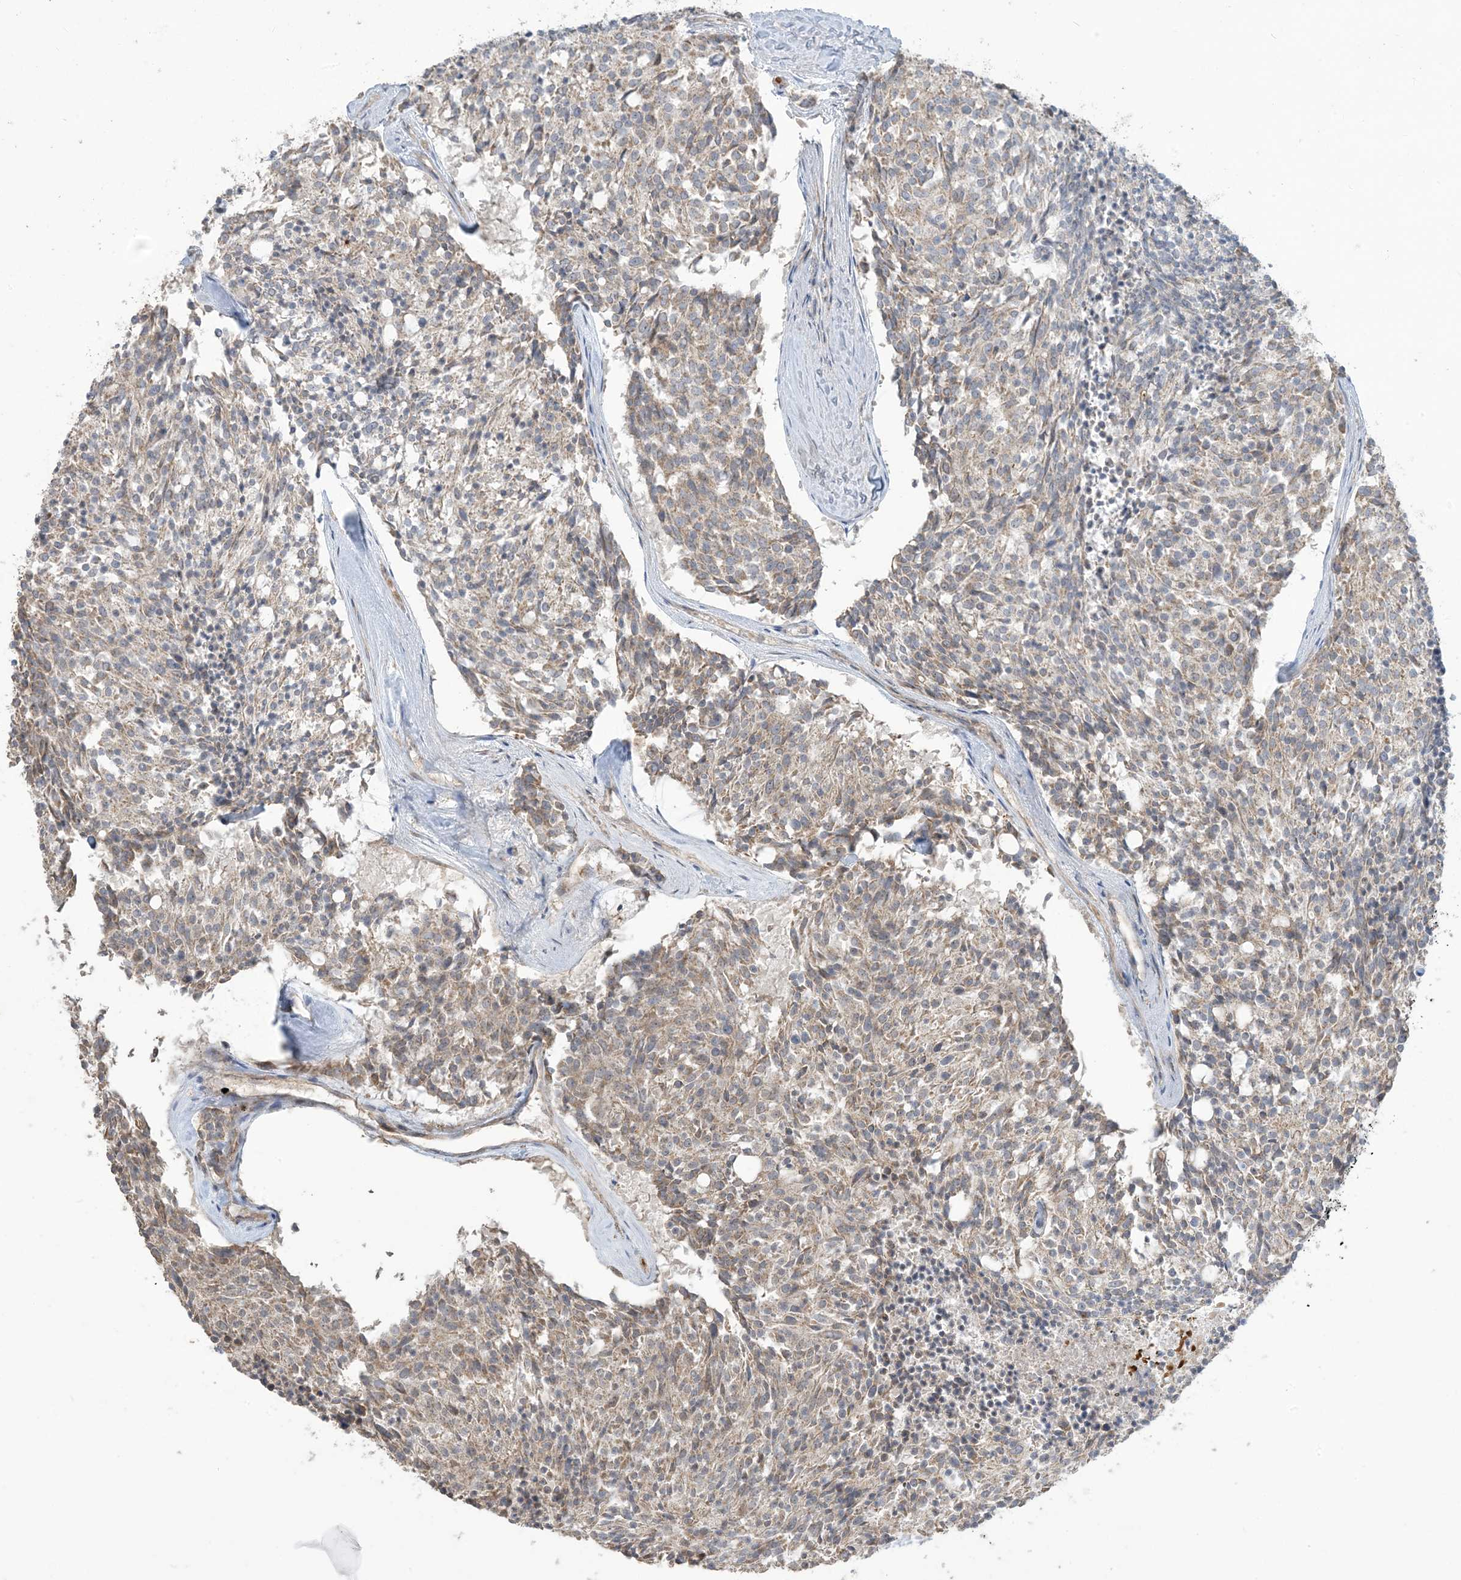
{"staining": {"intensity": "weak", "quantity": "<25%", "location": "cytoplasmic/membranous"}, "tissue": "carcinoid", "cell_type": "Tumor cells", "image_type": "cancer", "snomed": [{"axis": "morphology", "description": "Carcinoid, malignant, NOS"}, {"axis": "topography", "description": "Pancreas"}], "caption": "Carcinoid stained for a protein using immunohistochemistry (IHC) shows no staining tumor cells.", "gene": "KLHL18", "patient": {"sex": "female", "age": 54}}